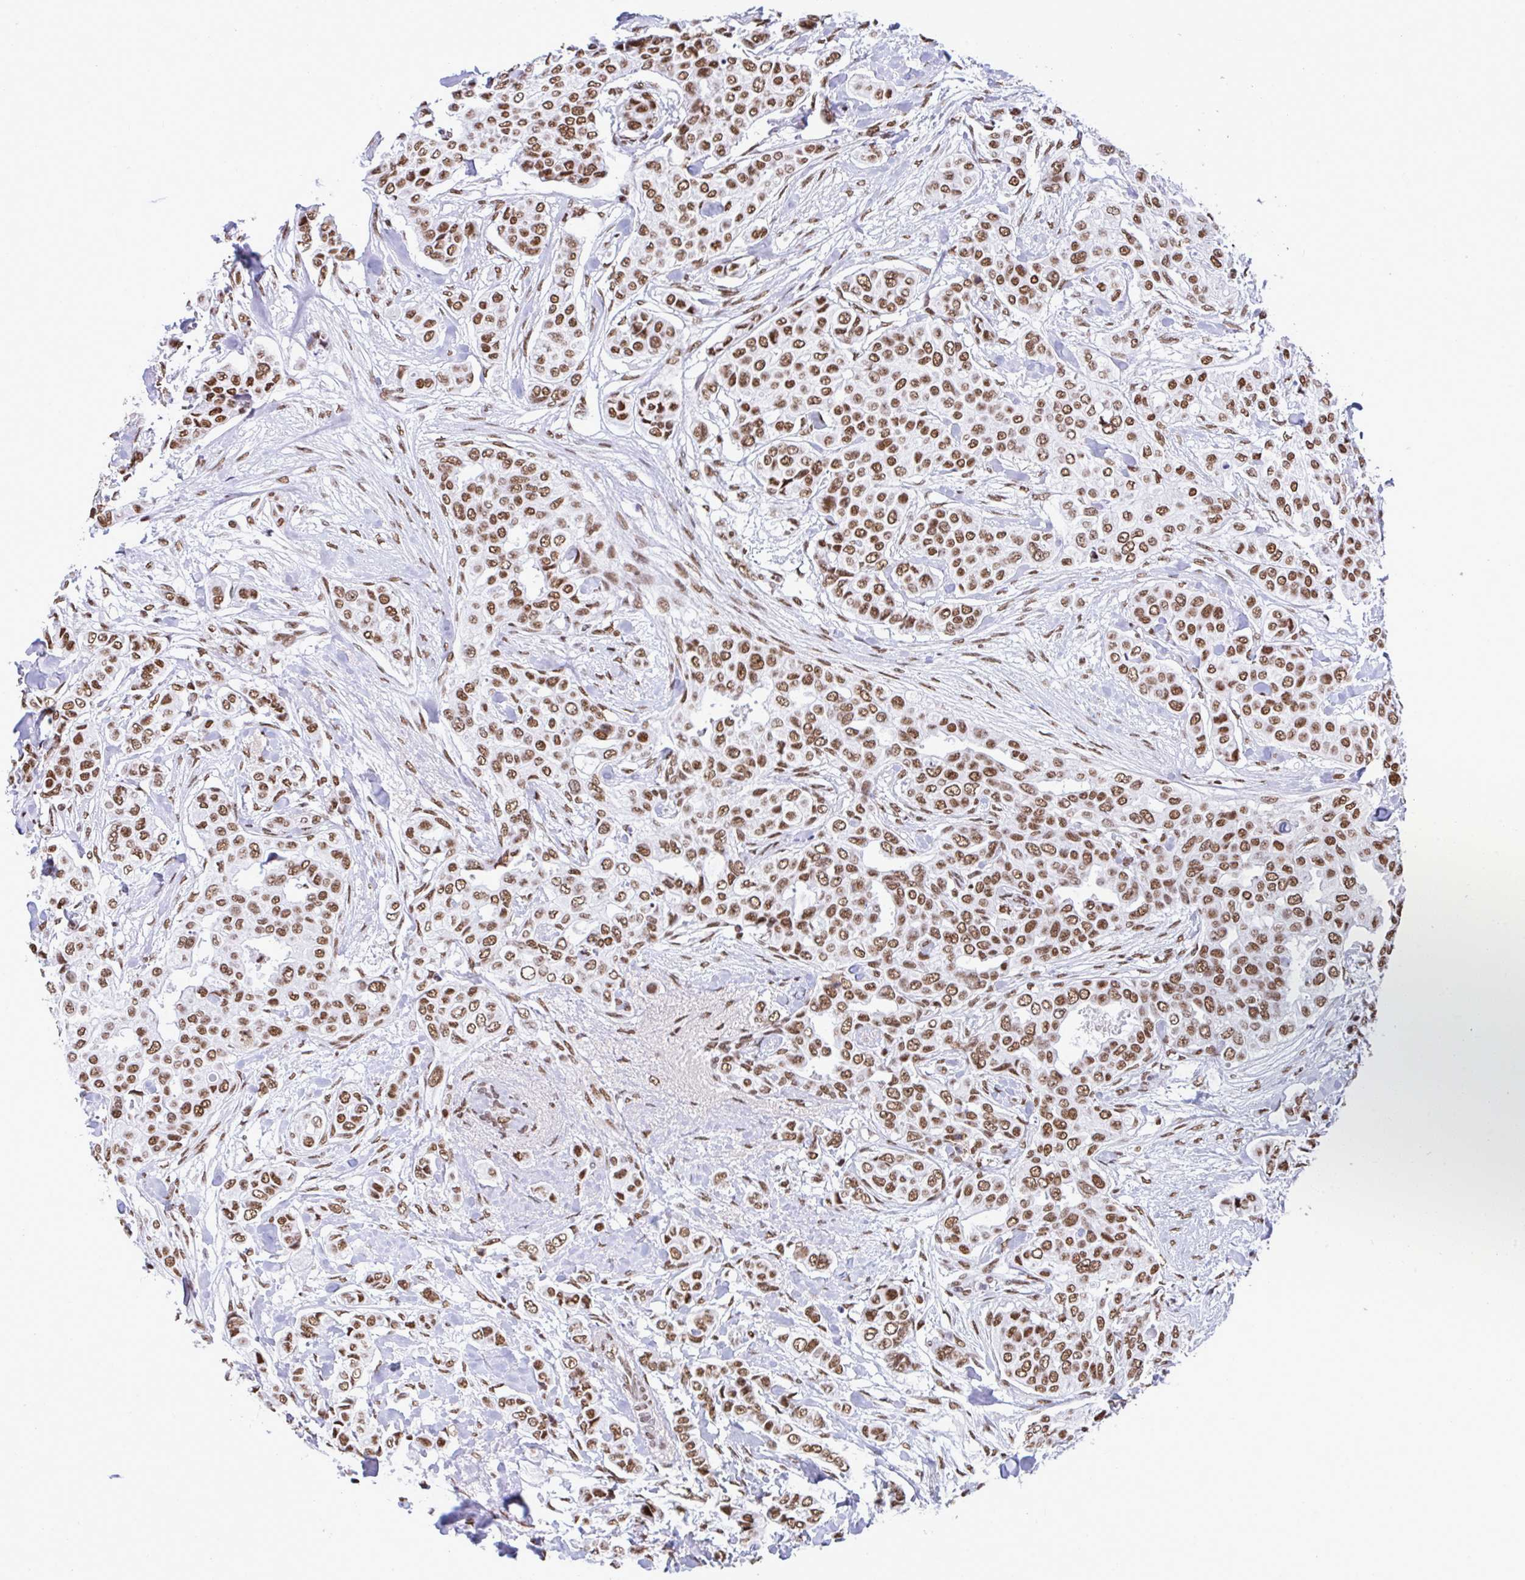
{"staining": {"intensity": "moderate", "quantity": ">75%", "location": "nuclear"}, "tissue": "breast cancer", "cell_type": "Tumor cells", "image_type": "cancer", "snomed": [{"axis": "morphology", "description": "Lobular carcinoma"}, {"axis": "topography", "description": "Breast"}], "caption": "Tumor cells display moderate nuclear positivity in approximately >75% of cells in breast cancer (lobular carcinoma).", "gene": "DDX52", "patient": {"sex": "female", "age": 51}}